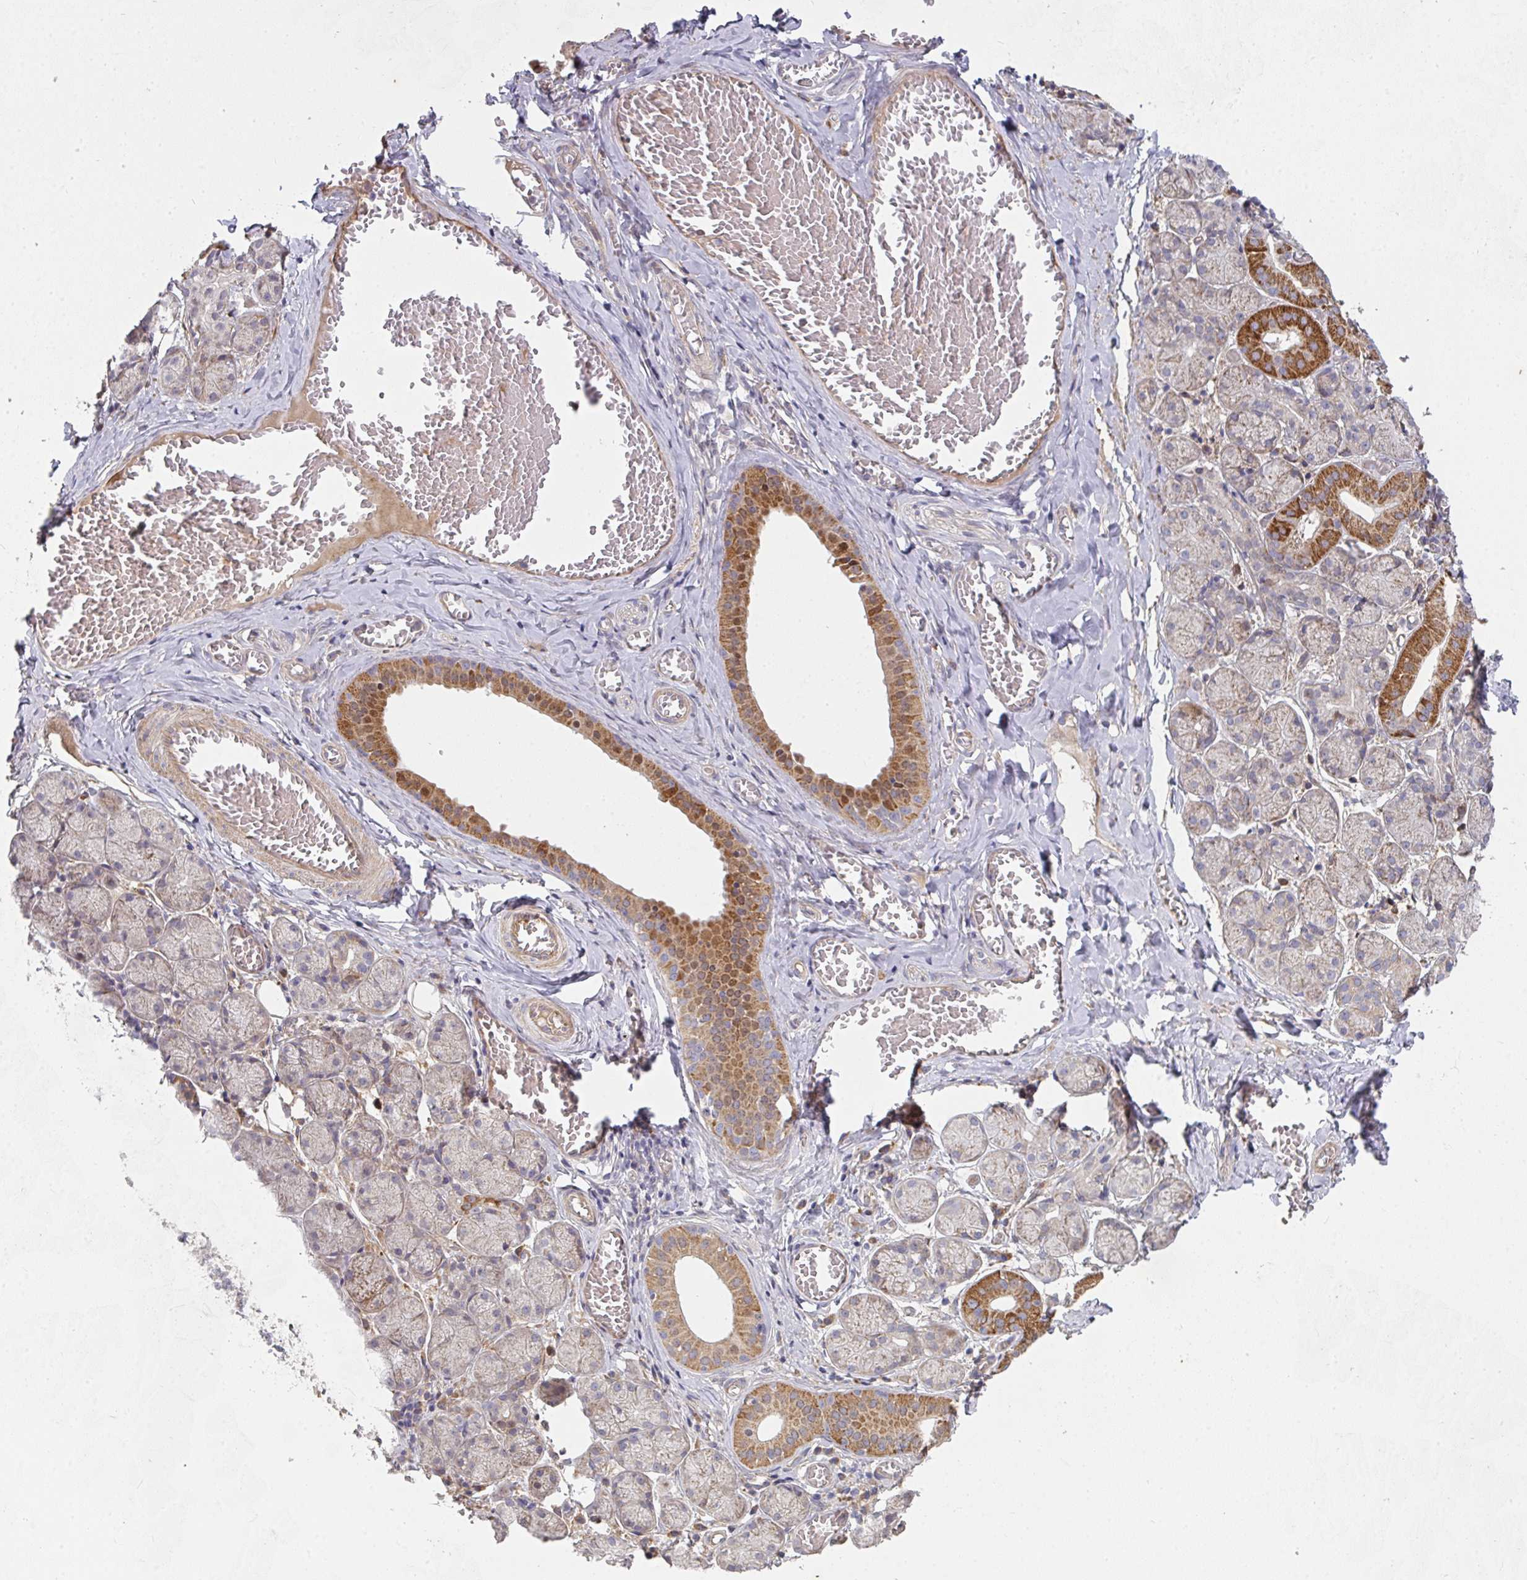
{"staining": {"intensity": "strong", "quantity": "25%-75%", "location": "cytoplasmic/membranous"}, "tissue": "salivary gland", "cell_type": "Glandular cells", "image_type": "normal", "snomed": [{"axis": "morphology", "description": "Normal tissue, NOS"}, {"axis": "topography", "description": "Salivary gland"}], "caption": "A high amount of strong cytoplasmic/membranous expression is present in approximately 25%-75% of glandular cells in normal salivary gland. (IHC, brightfield microscopy, high magnification).", "gene": "RHEBL1", "patient": {"sex": "female", "age": 24}}